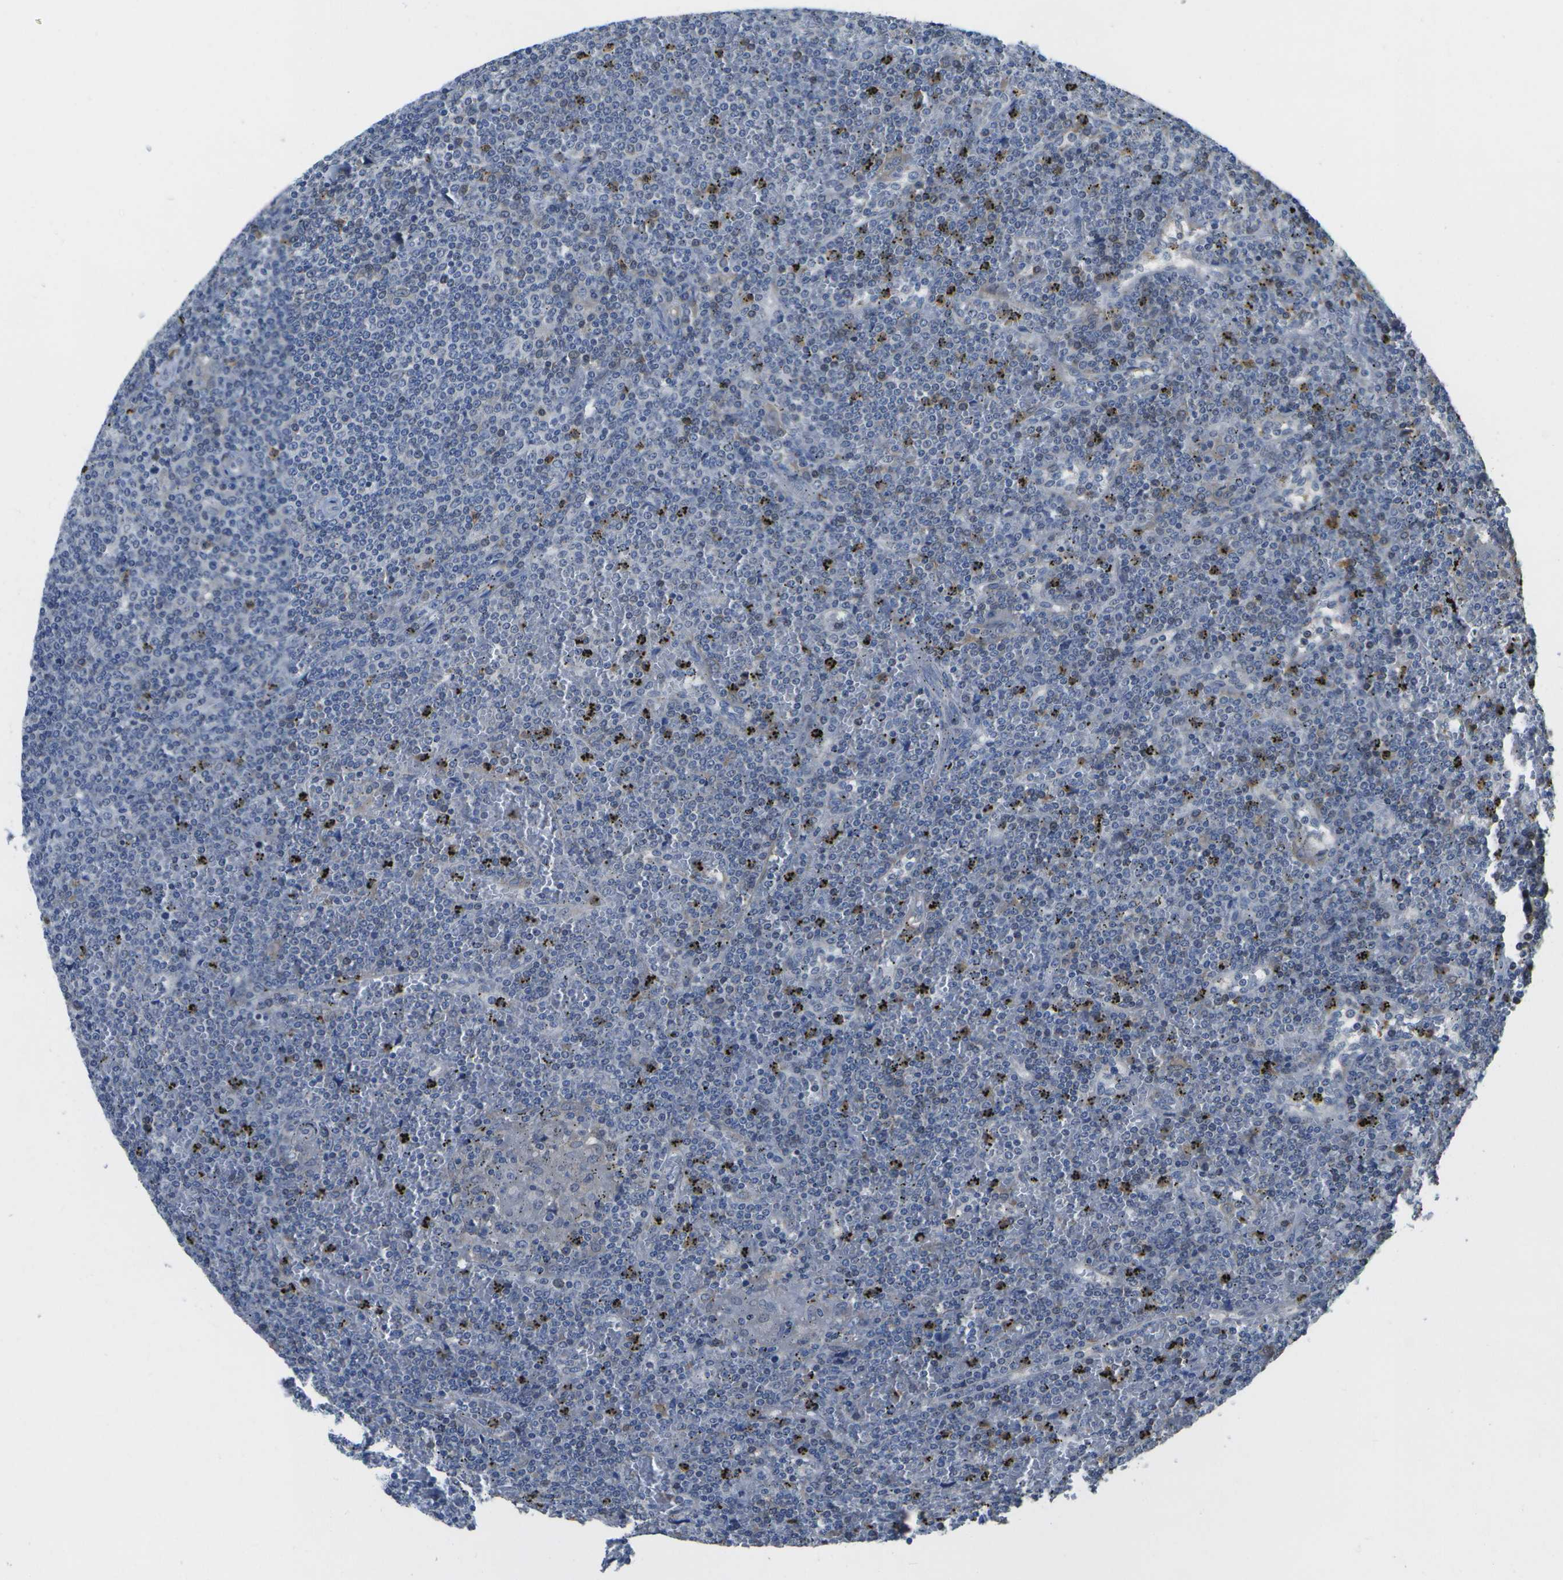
{"staining": {"intensity": "negative", "quantity": "none", "location": "none"}, "tissue": "lymphoma", "cell_type": "Tumor cells", "image_type": "cancer", "snomed": [{"axis": "morphology", "description": "Malignant lymphoma, non-Hodgkin's type, Low grade"}, {"axis": "topography", "description": "Spleen"}], "caption": "Immunohistochemistry micrograph of human malignant lymphoma, non-Hodgkin's type (low-grade) stained for a protein (brown), which reveals no staining in tumor cells.", "gene": "DSE", "patient": {"sex": "female", "age": 19}}